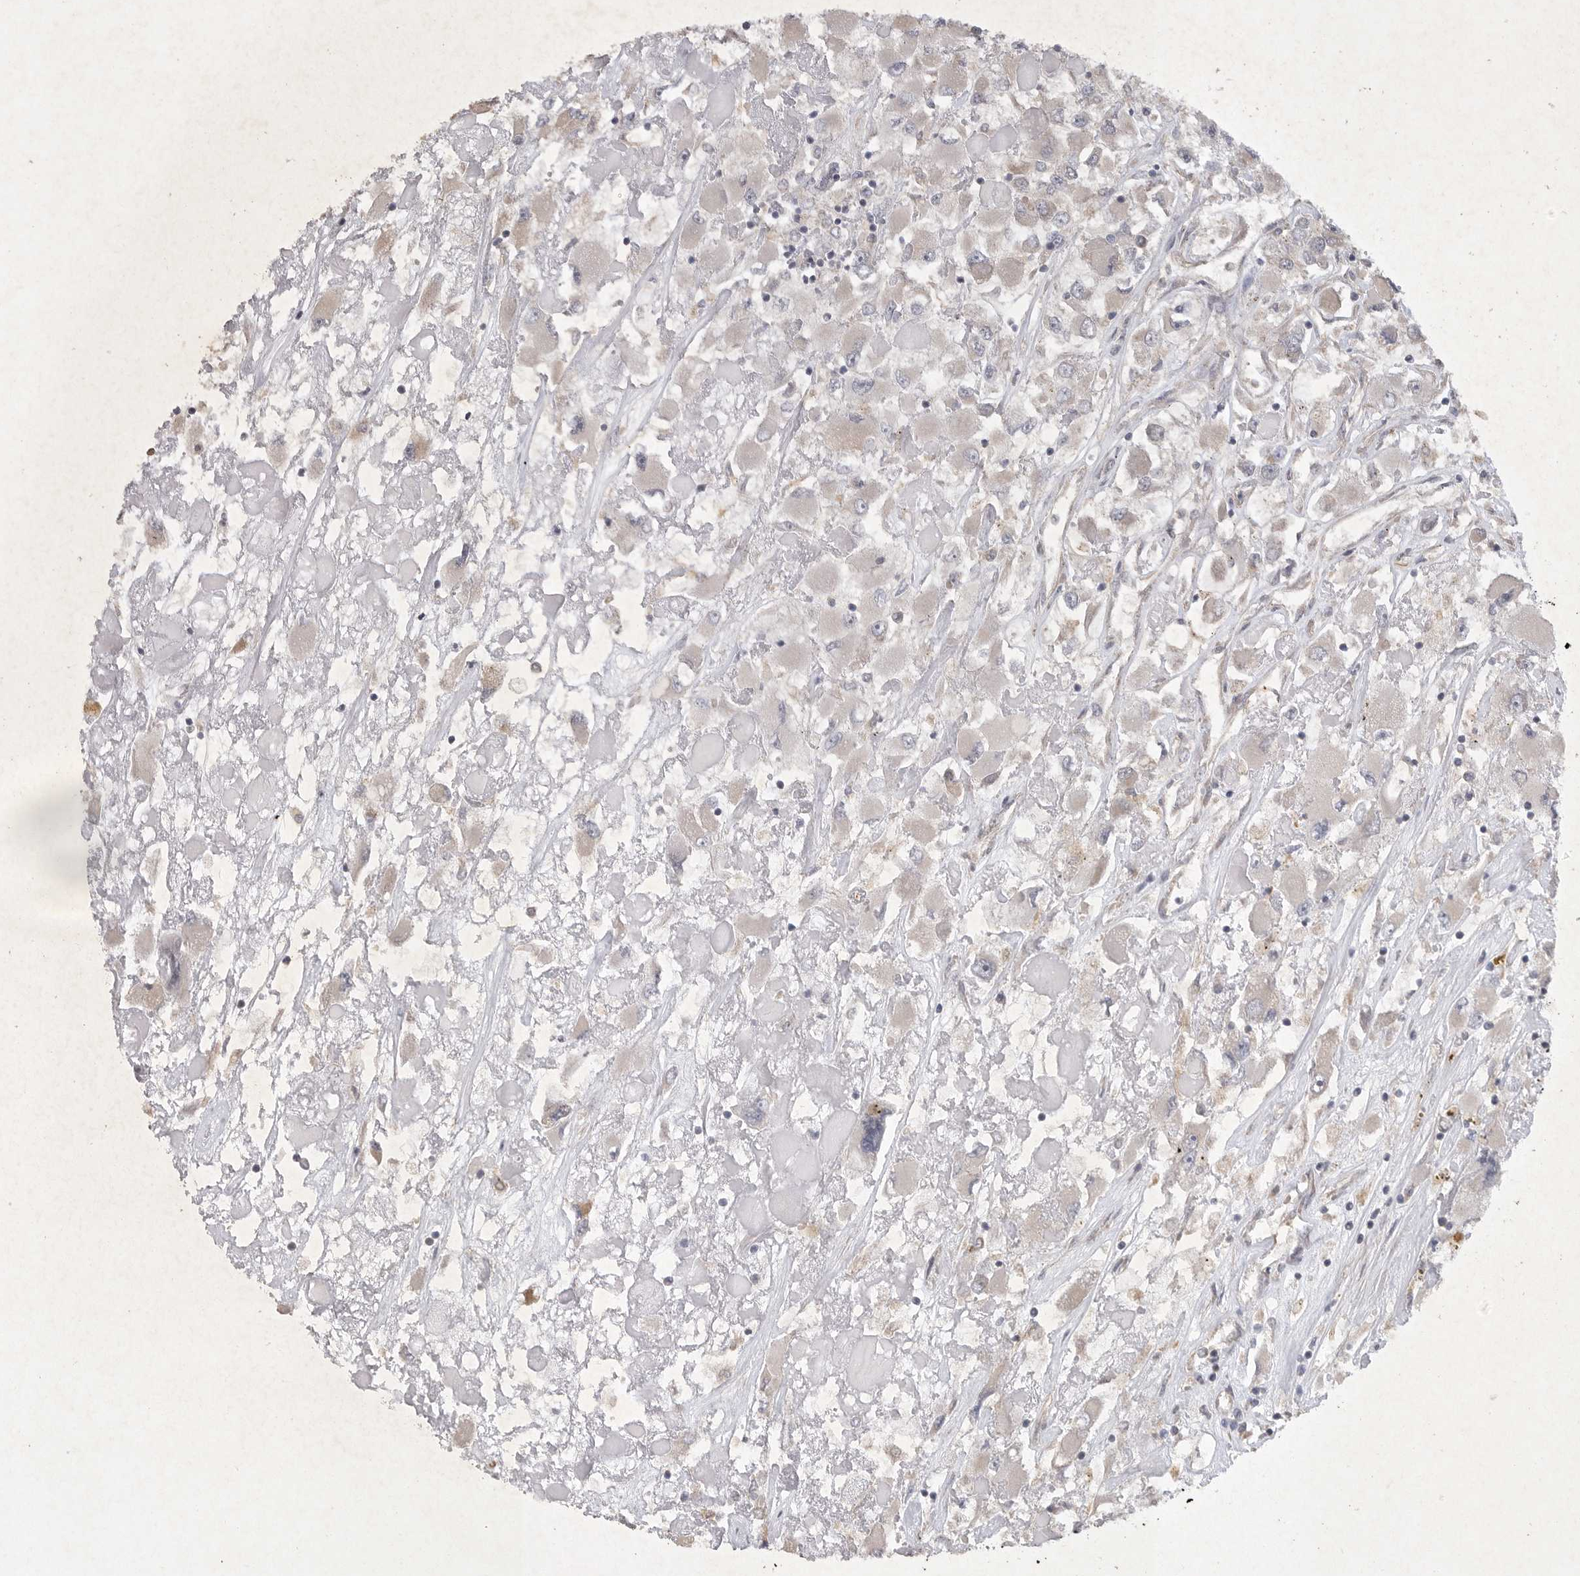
{"staining": {"intensity": "weak", "quantity": "<25%", "location": "cytoplasmic/membranous"}, "tissue": "renal cancer", "cell_type": "Tumor cells", "image_type": "cancer", "snomed": [{"axis": "morphology", "description": "Adenocarcinoma, NOS"}, {"axis": "topography", "description": "Kidney"}], "caption": "An image of human renal cancer (adenocarcinoma) is negative for staining in tumor cells.", "gene": "EDEM3", "patient": {"sex": "female", "age": 52}}